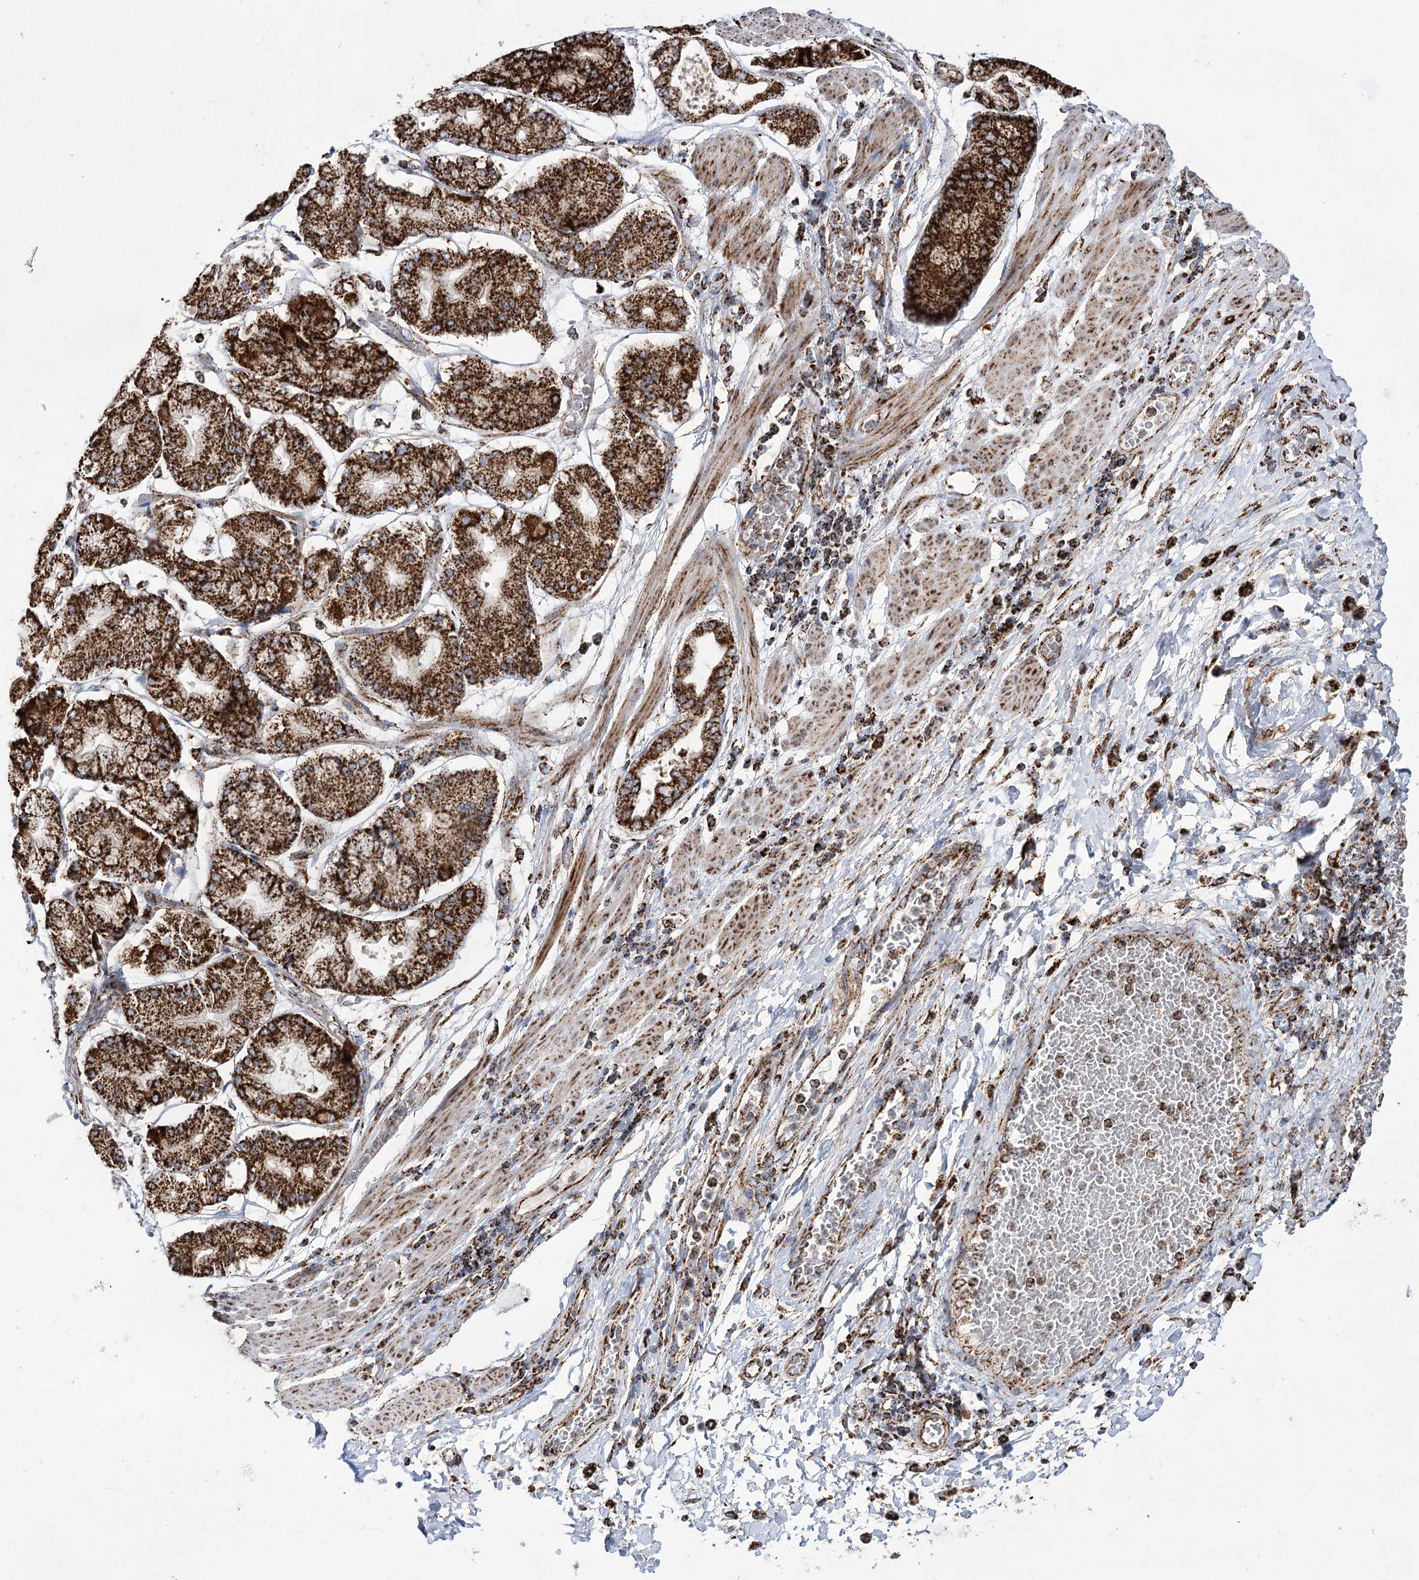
{"staining": {"intensity": "strong", "quantity": ">75%", "location": "cytoplasmic/membranous"}, "tissue": "stomach cancer", "cell_type": "Tumor cells", "image_type": "cancer", "snomed": [{"axis": "morphology", "description": "Normal tissue, NOS"}, {"axis": "morphology", "description": "Adenocarcinoma, NOS"}, {"axis": "topography", "description": "Lymph node"}, {"axis": "topography", "description": "Stomach"}], "caption": "Stomach cancer stained with a protein marker displays strong staining in tumor cells.", "gene": "NADK2", "patient": {"sex": "male", "age": 48}}